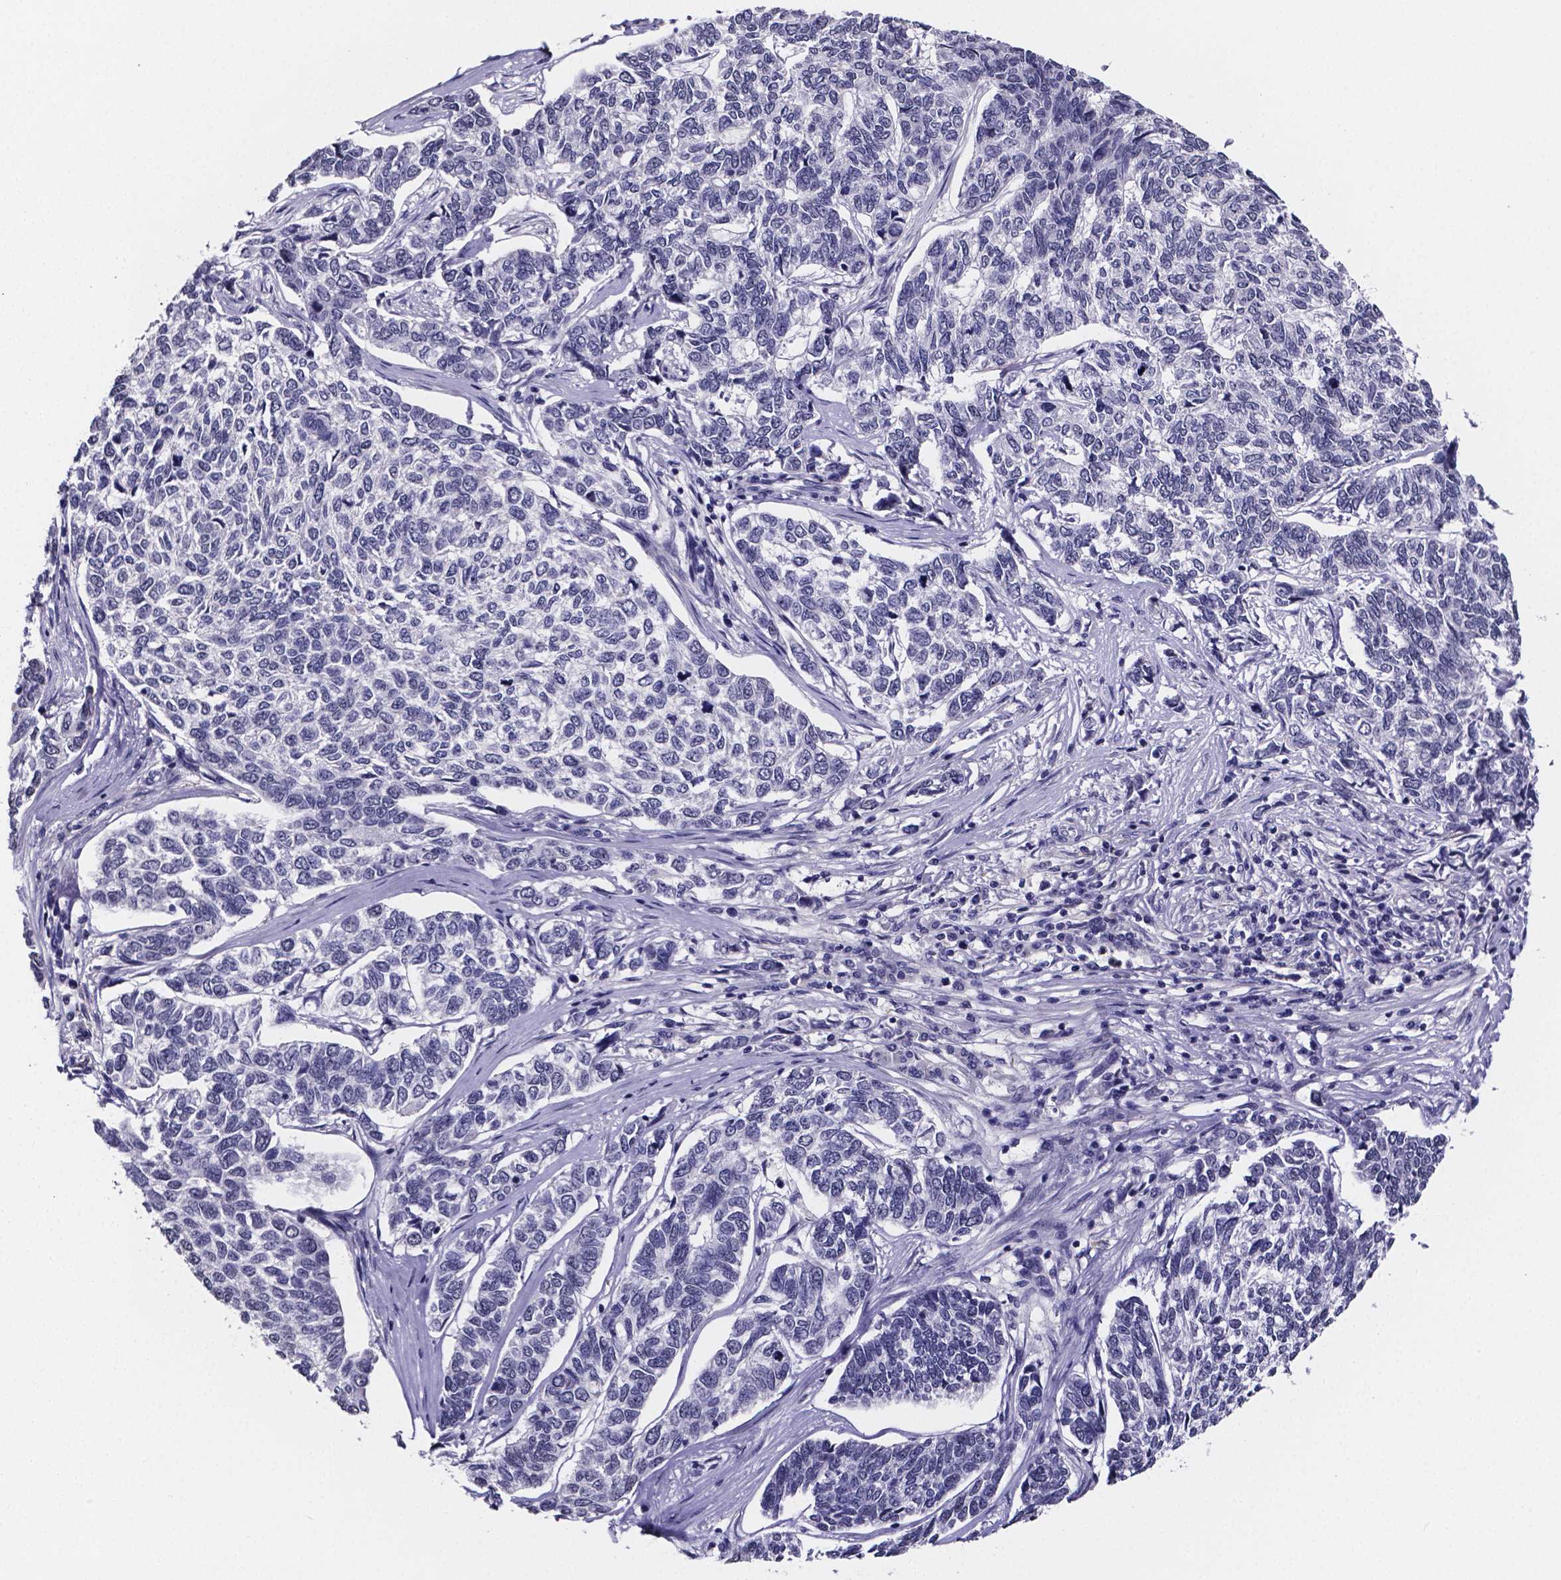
{"staining": {"intensity": "negative", "quantity": "none", "location": "none"}, "tissue": "skin cancer", "cell_type": "Tumor cells", "image_type": "cancer", "snomed": [{"axis": "morphology", "description": "Basal cell carcinoma"}, {"axis": "topography", "description": "Skin"}], "caption": "Immunohistochemistry (IHC) histopathology image of neoplastic tissue: skin cancer (basal cell carcinoma) stained with DAB (3,3'-diaminobenzidine) exhibits no significant protein positivity in tumor cells. Brightfield microscopy of IHC stained with DAB (3,3'-diaminobenzidine) (brown) and hematoxylin (blue), captured at high magnification.", "gene": "IZUMO1", "patient": {"sex": "female", "age": 65}}